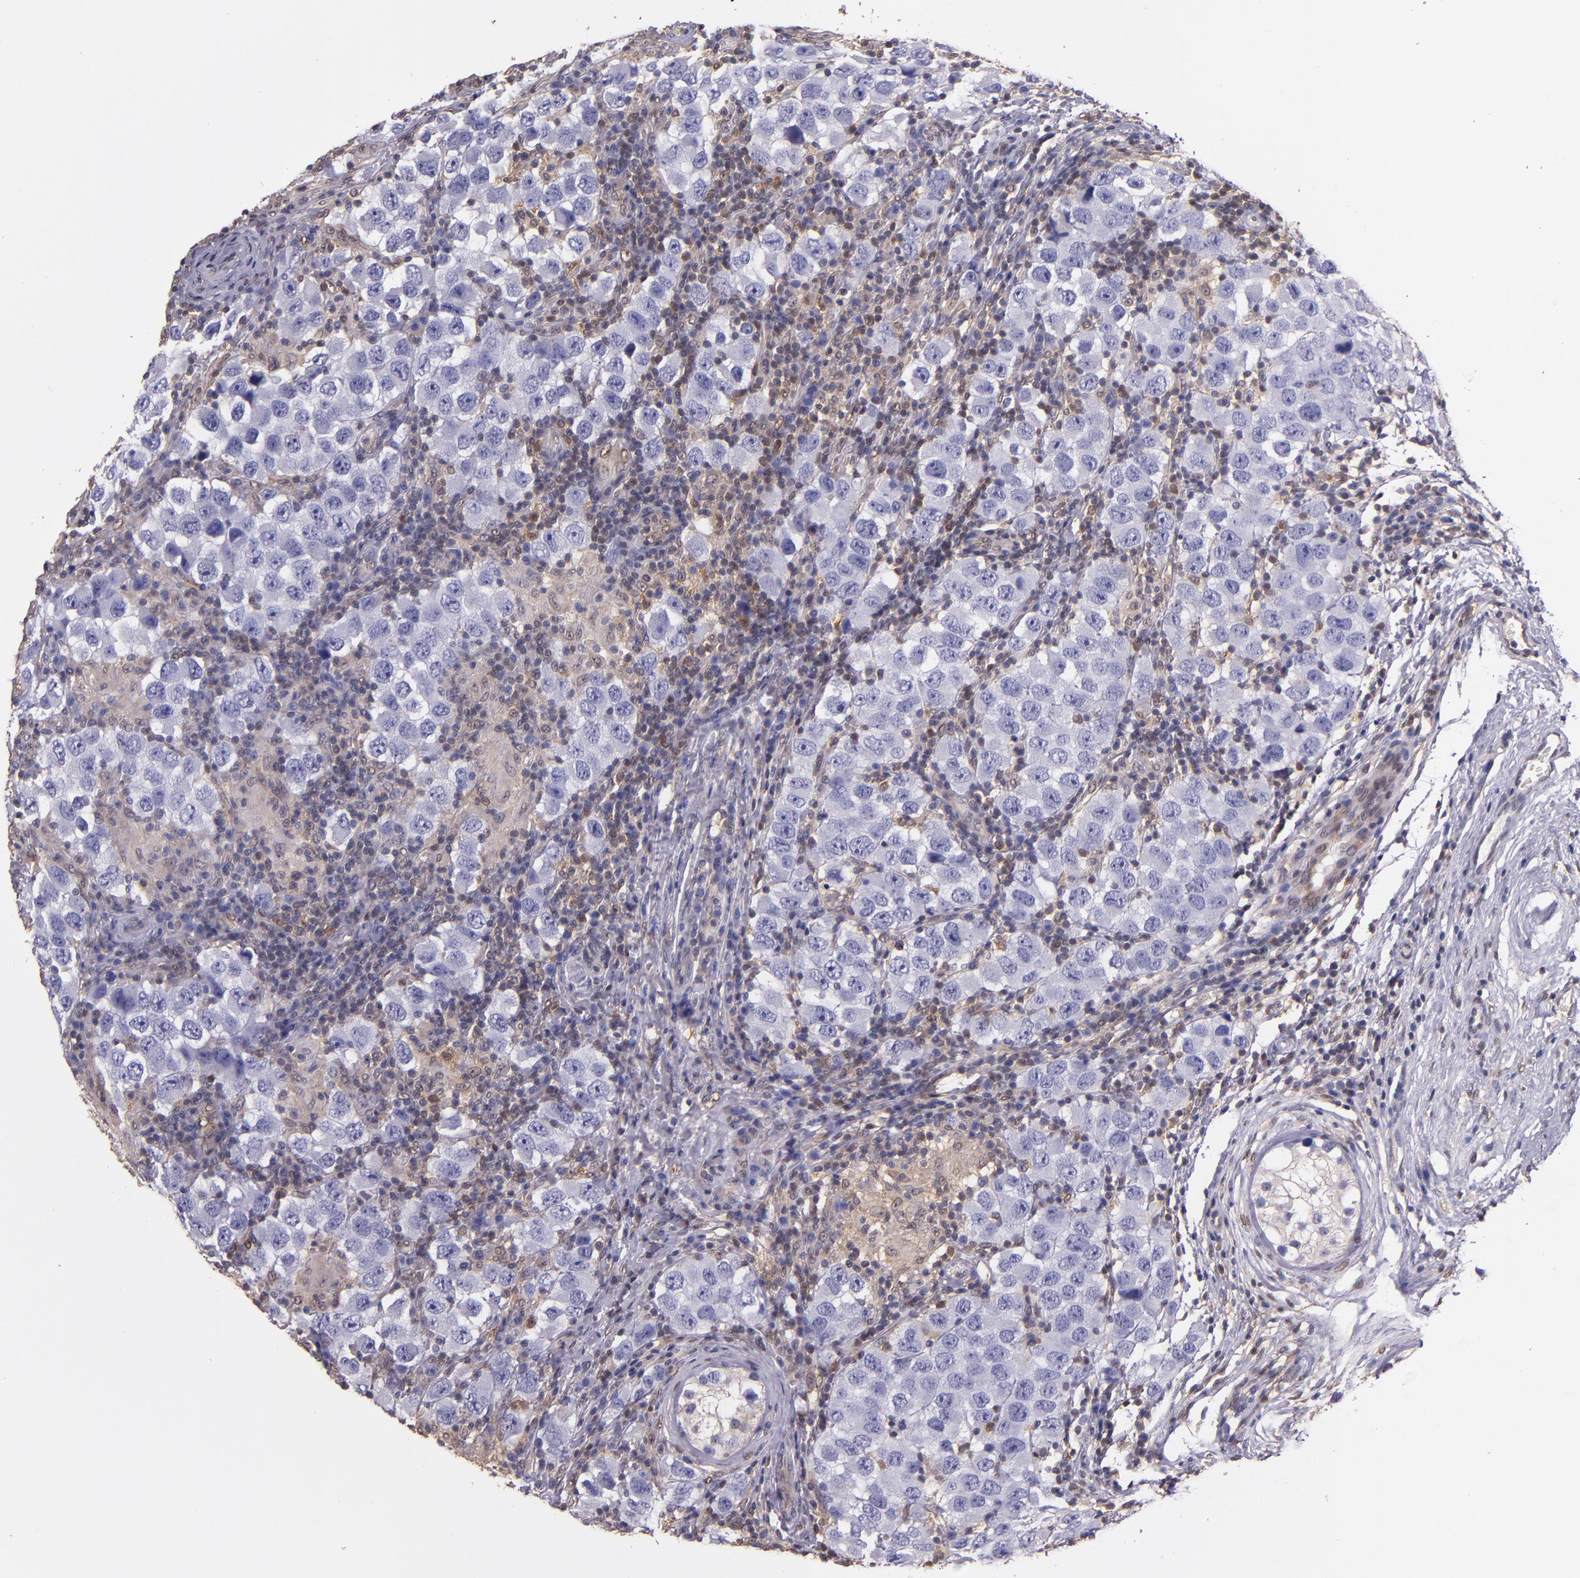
{"staining": {"intensity": "negative", "quantity": "none", "location": "none"}, "tissue": "testis cancer", "cell_type": "Tumor cells", "image_type": "cancer", "snomed": [{"axis": "morphology", "description": "Carcinoma, Embryonal, NOS"}, {"axis": "topography", "description": "Testis"}], "caption": "Embryonal carcinoma (testis) was stained to show a protein in brown. There is no significant positivity in tumor cells.", "gene": "STAT6", "patient": {"sex": "male", "age": 21}}